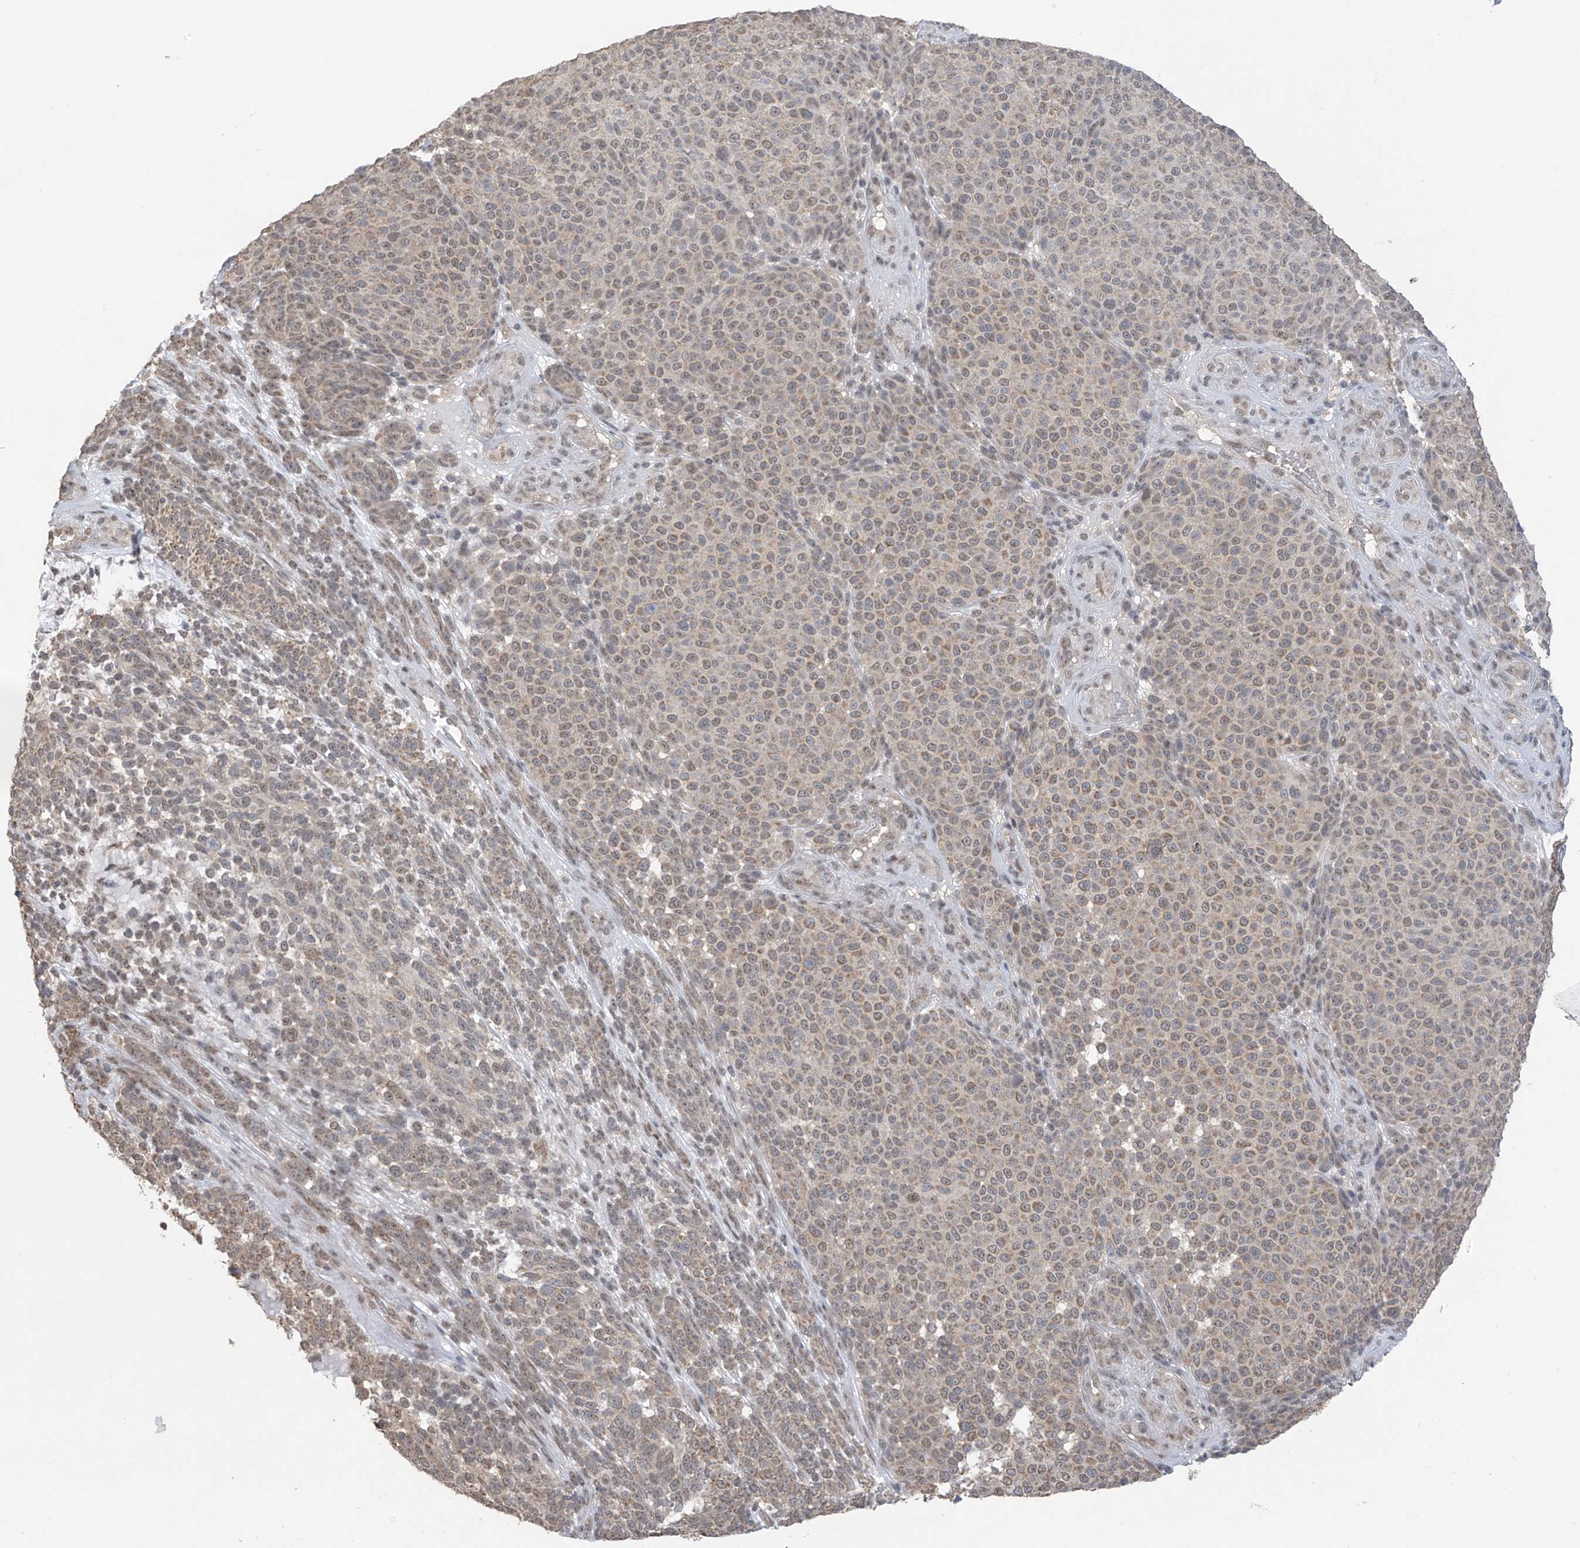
{"staining": {"intensity": "moderate", "quantity": ">75%", "location": "cytoplasmic/membranous,nuclear"}, "tissue": "melanoma", "cell_type": "Tumor cells", "image_type": "cancer", "snomed": [{"axis": "morphology", "description": "Malignant melanoma, NOS"}, {"axis": "topography", "description": "Skin"}], "caption": "Protein staining reveals moderate cytoplasmic/membranous and nuclear expression in about >75% of tumor cells in melanoma.", "gene": "KIAA1522", "patient": {"sex": "male", "age": 49}}